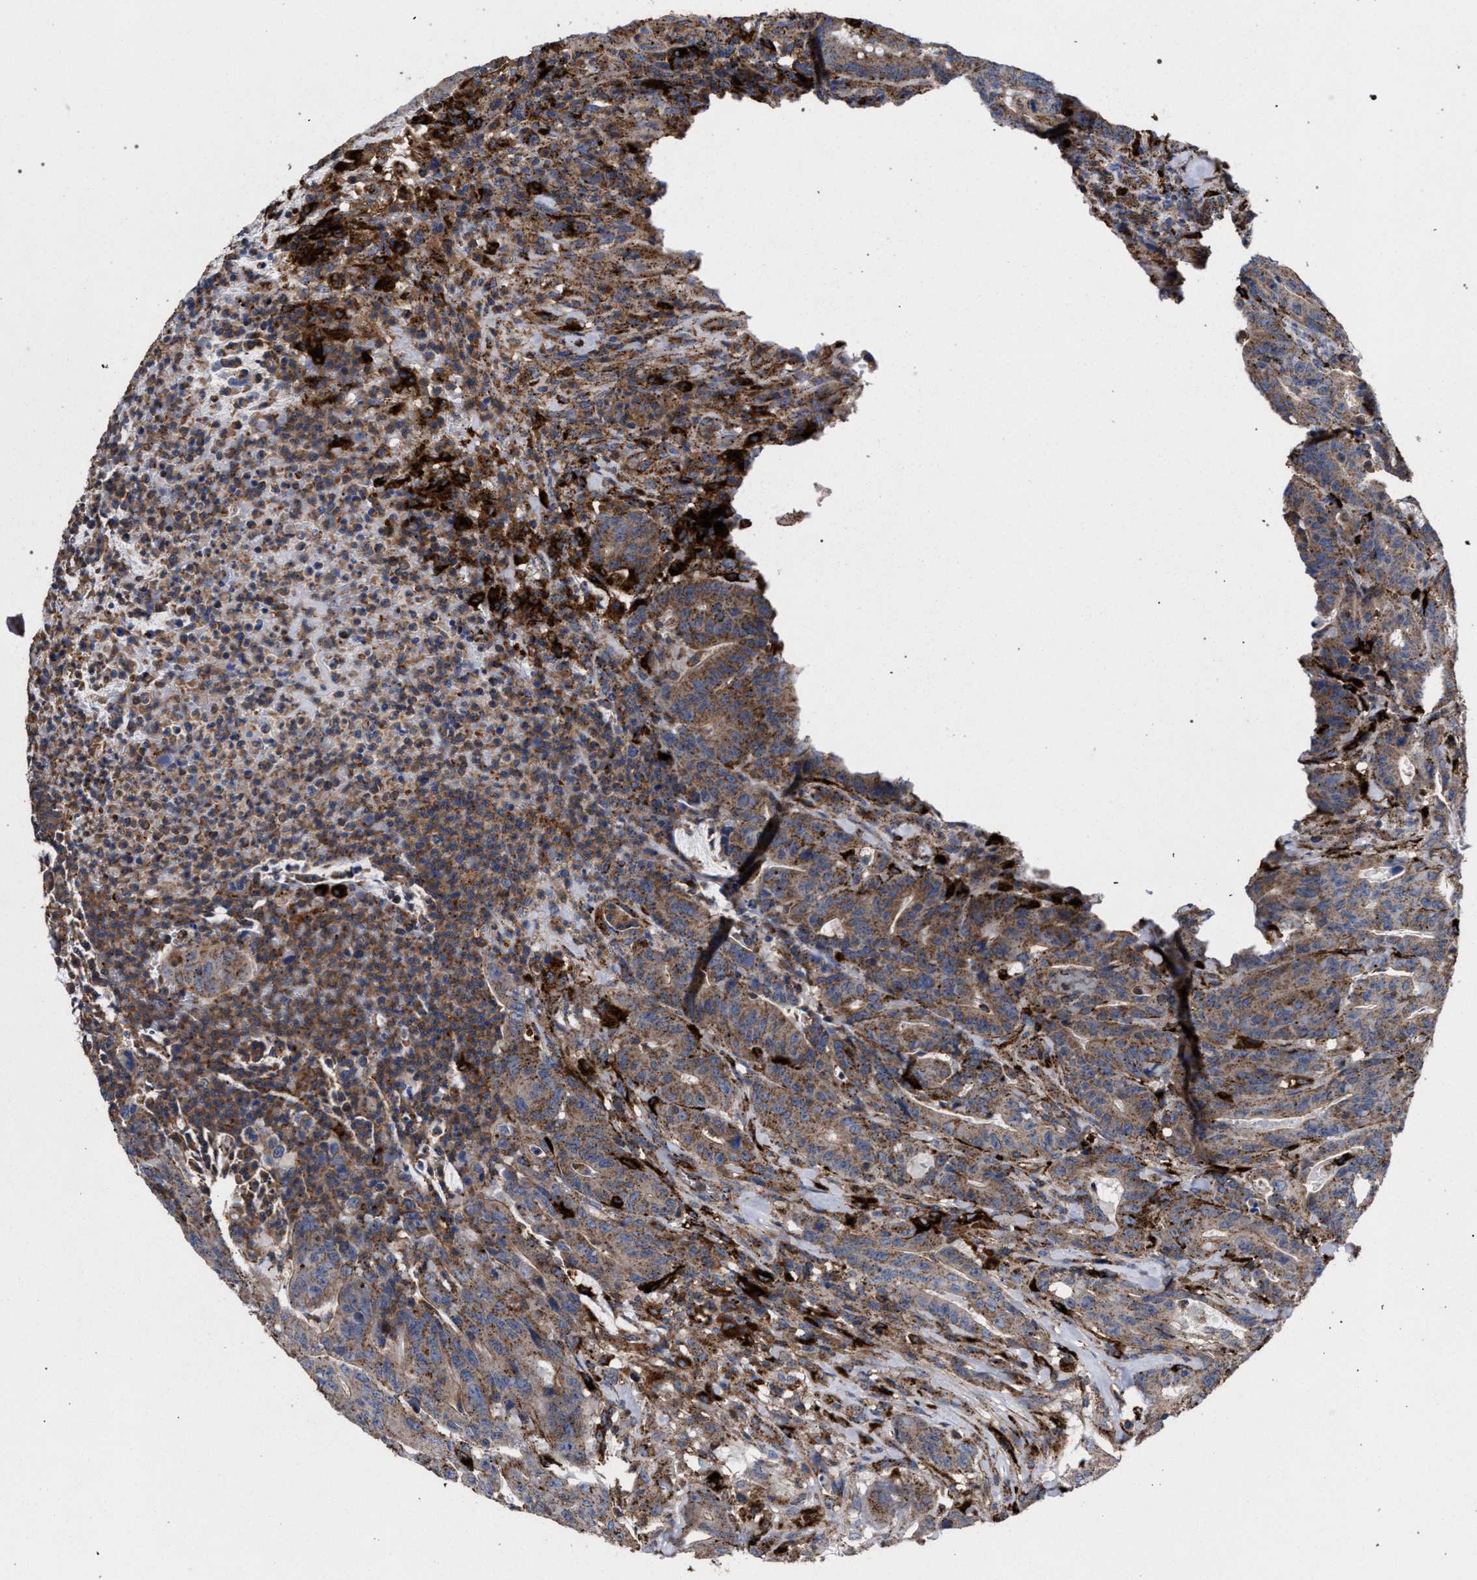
{"staining": {"intensity": "moderate", "quantity": ">75%", "location": "cytoplasmic/membranous"}, "tissue": "colorectal cancer", "cell_type": "Tumor cells", "image_type": "cancer", "snomed": [{"axis": "morphology", "description": "Adenocarcinoma, NOS"}, {"axis": "topography", "description": "Colon"}], "caption": "Colorectal cancer tissue displays moderate cytoplasmic/membranous expression in approximately >75% of tumor cells", "gene": "PPT1", "patient": {"sex": "male", "age": 45}}